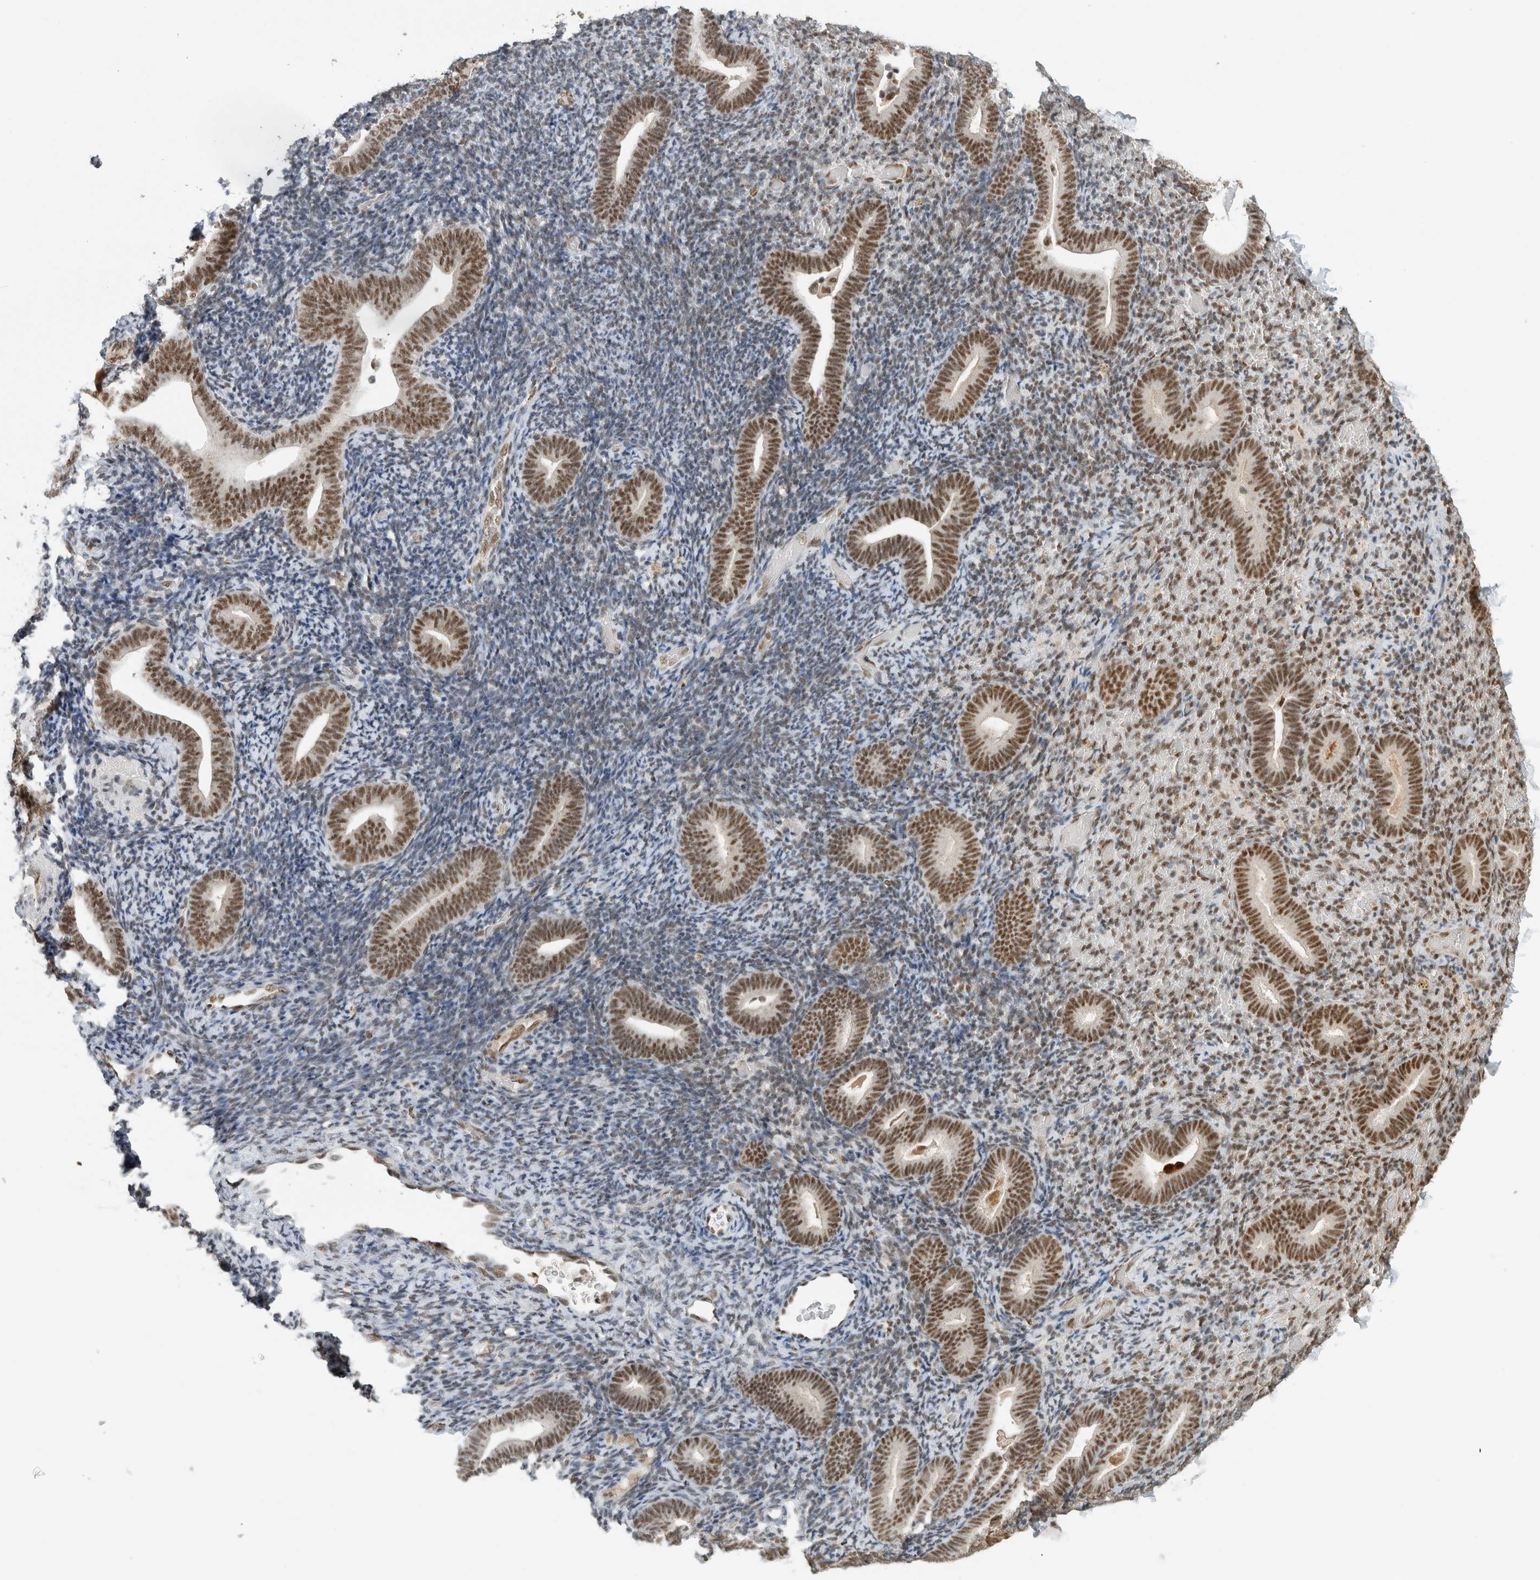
{"staining": {"intensity": "weak", "quantity": "<25%", "location": "nuclear"}, "tissue": "endometrium", "cell_type": "Cells in endometrial stroma", "image_type": "normal", "snomed": [{"axis": "morphology", "description": "Normal tissue, NOS"}, {"axis": "topography", "description": "Endometrium"}], "caption": "Cells in endometrial stroma show no significant expression in benign endometrium. (Brightfield microscopy of DAB (3,3'-diaminobenzidine) immunohistochemistry at high magnification).", "gene": "DDX42", "patient": {"sex": "female", "age": 51}}